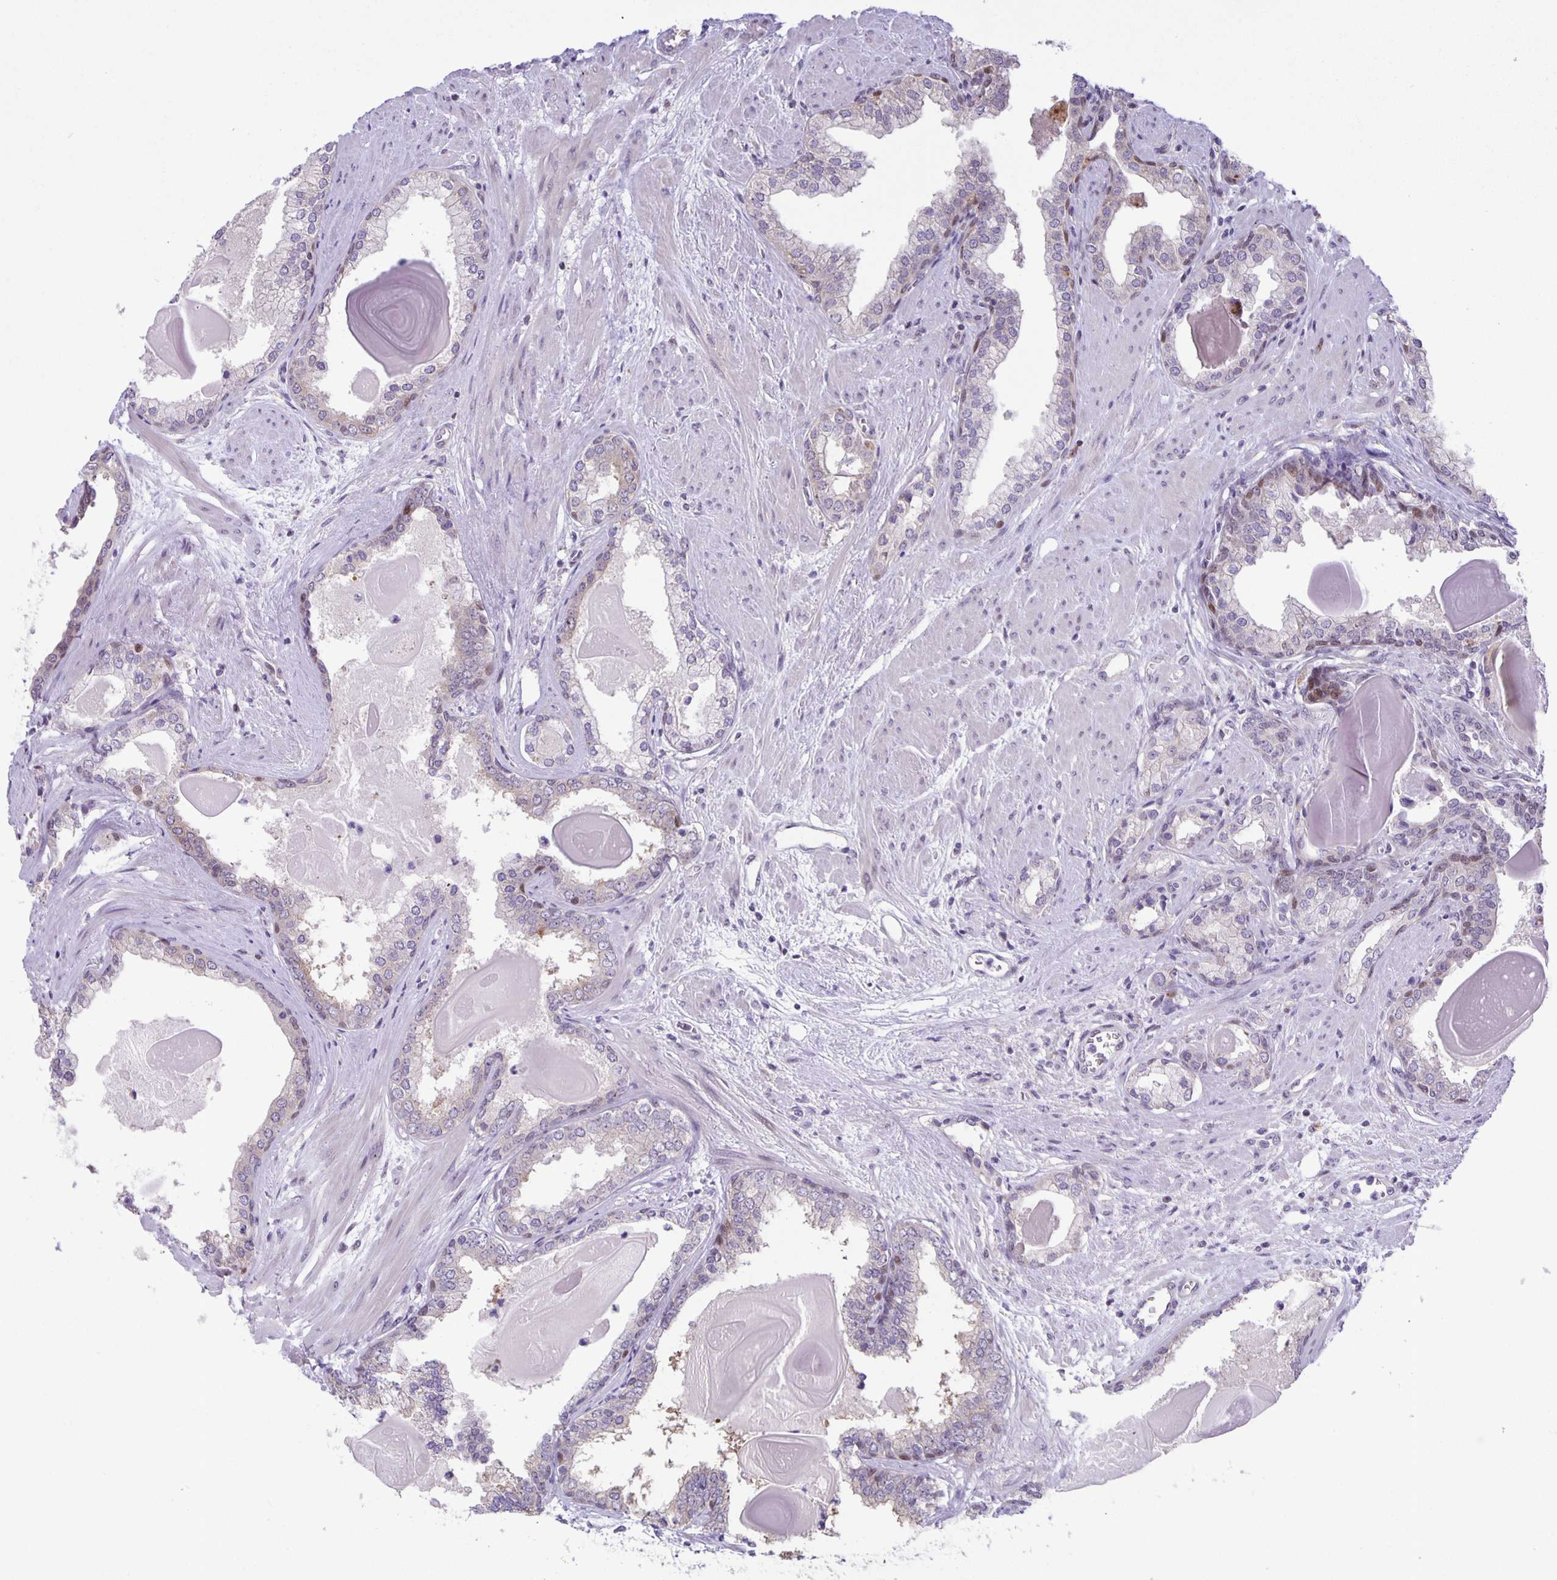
{"staining": {"intensity": "negative", "quantity": "none", "location": "none"}, "tissue": "prostate cancer", "cell_type": "Tumor cells", "image_type": "cancer", "snomed": [{"axis": "morphology", "description": "Adenocarcinoma, Low grade"}, {"axis": "topography", "description": "Prostate"}], "caption": "Immunohistochemistry histopathology image of neoplastic tissue: prostate cancer (low-grade adenocarcinoma) stained with DAB (3,3'-diaminobenzidine) displays no significant protein positivity in tumor cells.", "gene": "MAPK12", "patient": {"sex": "male", "age": 64}}